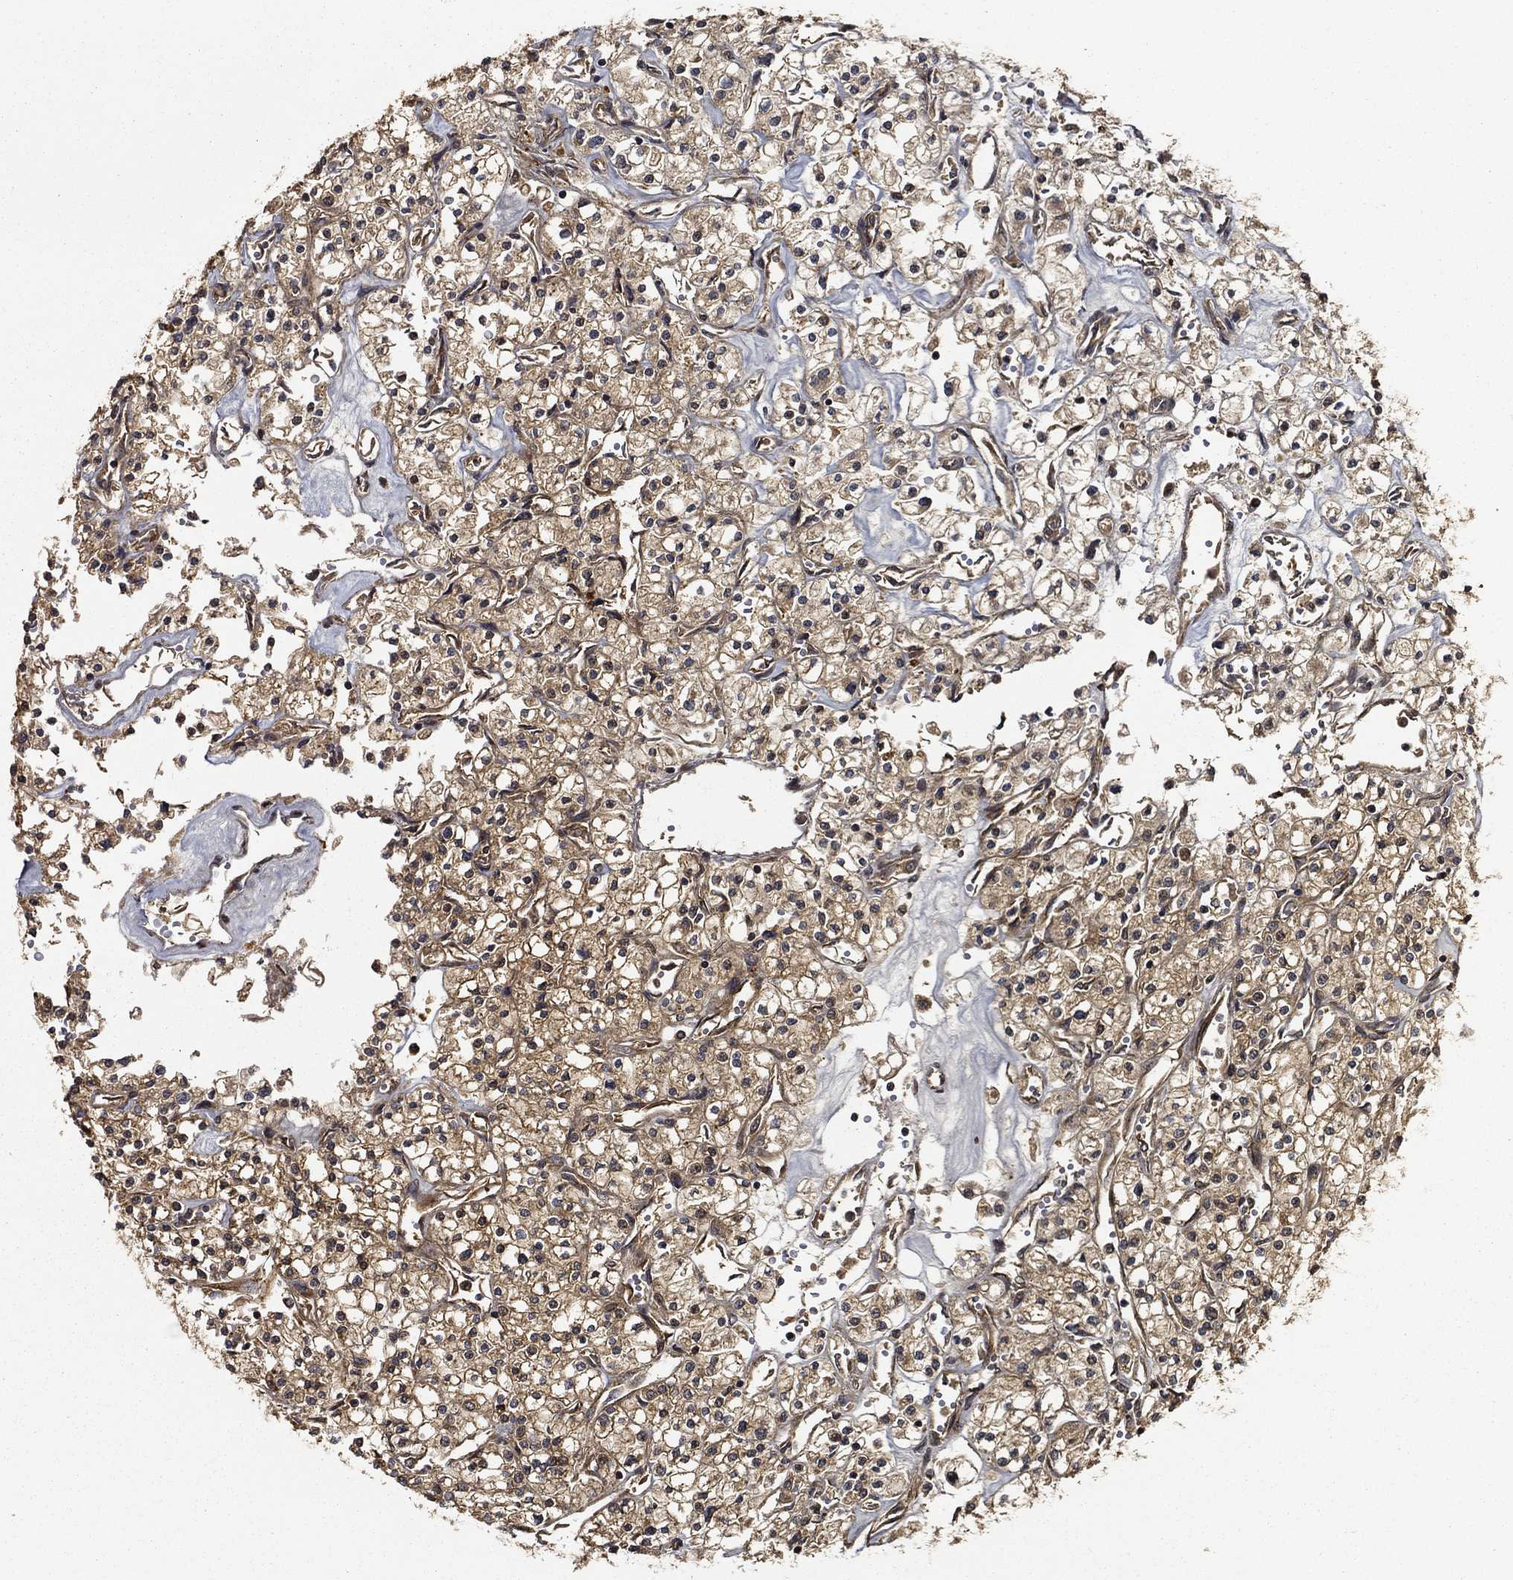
{"staining": {"intensity": "weak", "quantity": ">75%", "location": "cytoplasmic/membranous"}, "tissue": "renal cancer", "cell_type": "Tumor cells", "image_type": "cancer", "snomed": [{"axis": "morphology", "description": "Adenocarcinoma, NOS"}, {"axis": "topography", "description": "Kidney"}], "caption": "Brown immunohistochemical staining in human renal adenocarcinoma exhibits weak cytoplasmic/membranous staining in approximately >75% of tumor cells.", "gene": "BABAM2", "patient": {"sex": "male", "age": 80}}